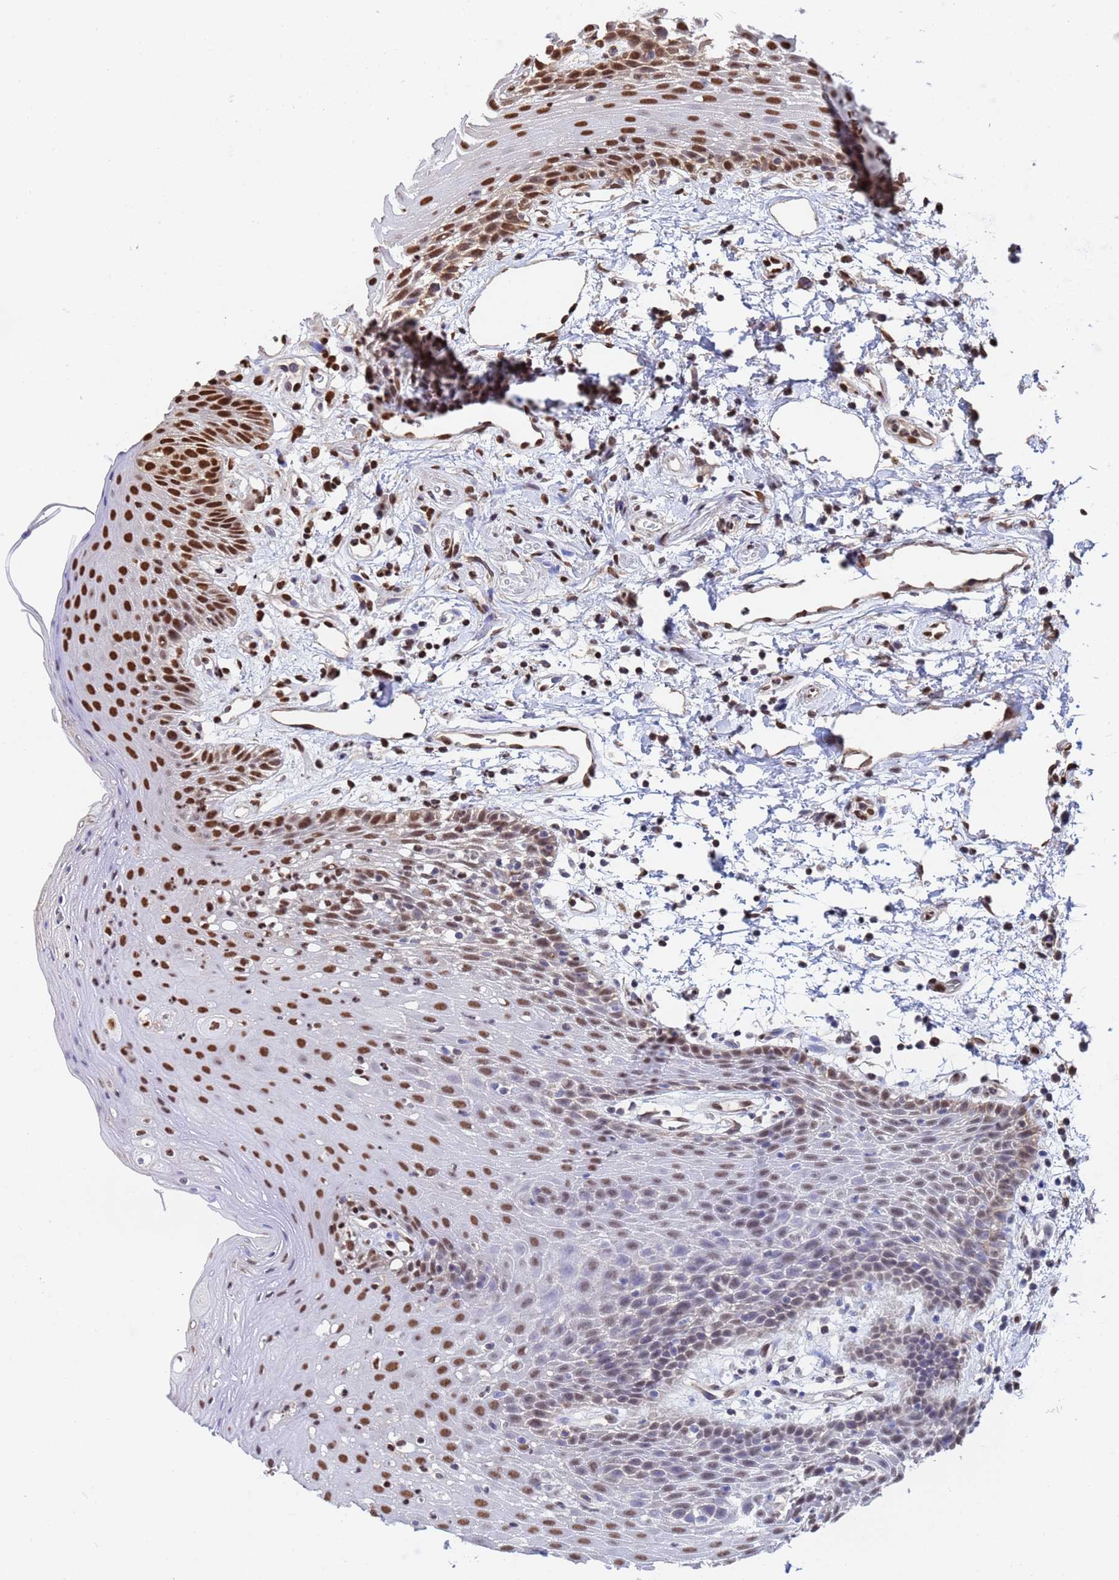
{"staining": {"intensity": "strong", "quantity": "25%-75%", "location": "nuclear"}, "tissue": "oral mucosa", "cell_type": "Squamous epithelial cells", "image_type": "normal", "snomed": [{"axis": "morphology", "description": "Normal tissue, NOS"}, {"axis": "topography", "description": "Oral tissue"}, {"axis": "topography", "description": "Tounge, NOS"}], "caption": "Immunohistochemistry staining of benign oral mucosa, which demonstrates high levels of strong nuclear positivity in approximately 25%-75% of squamous epithelial cells indicating strong nuclear protein expression. The staining was performed using DAB (brown) for protein detection and nuclei were counterstained in hematoxylin (blue).", "gene": "SUMO2", "patient": {"sex": "female", "age": 59}}